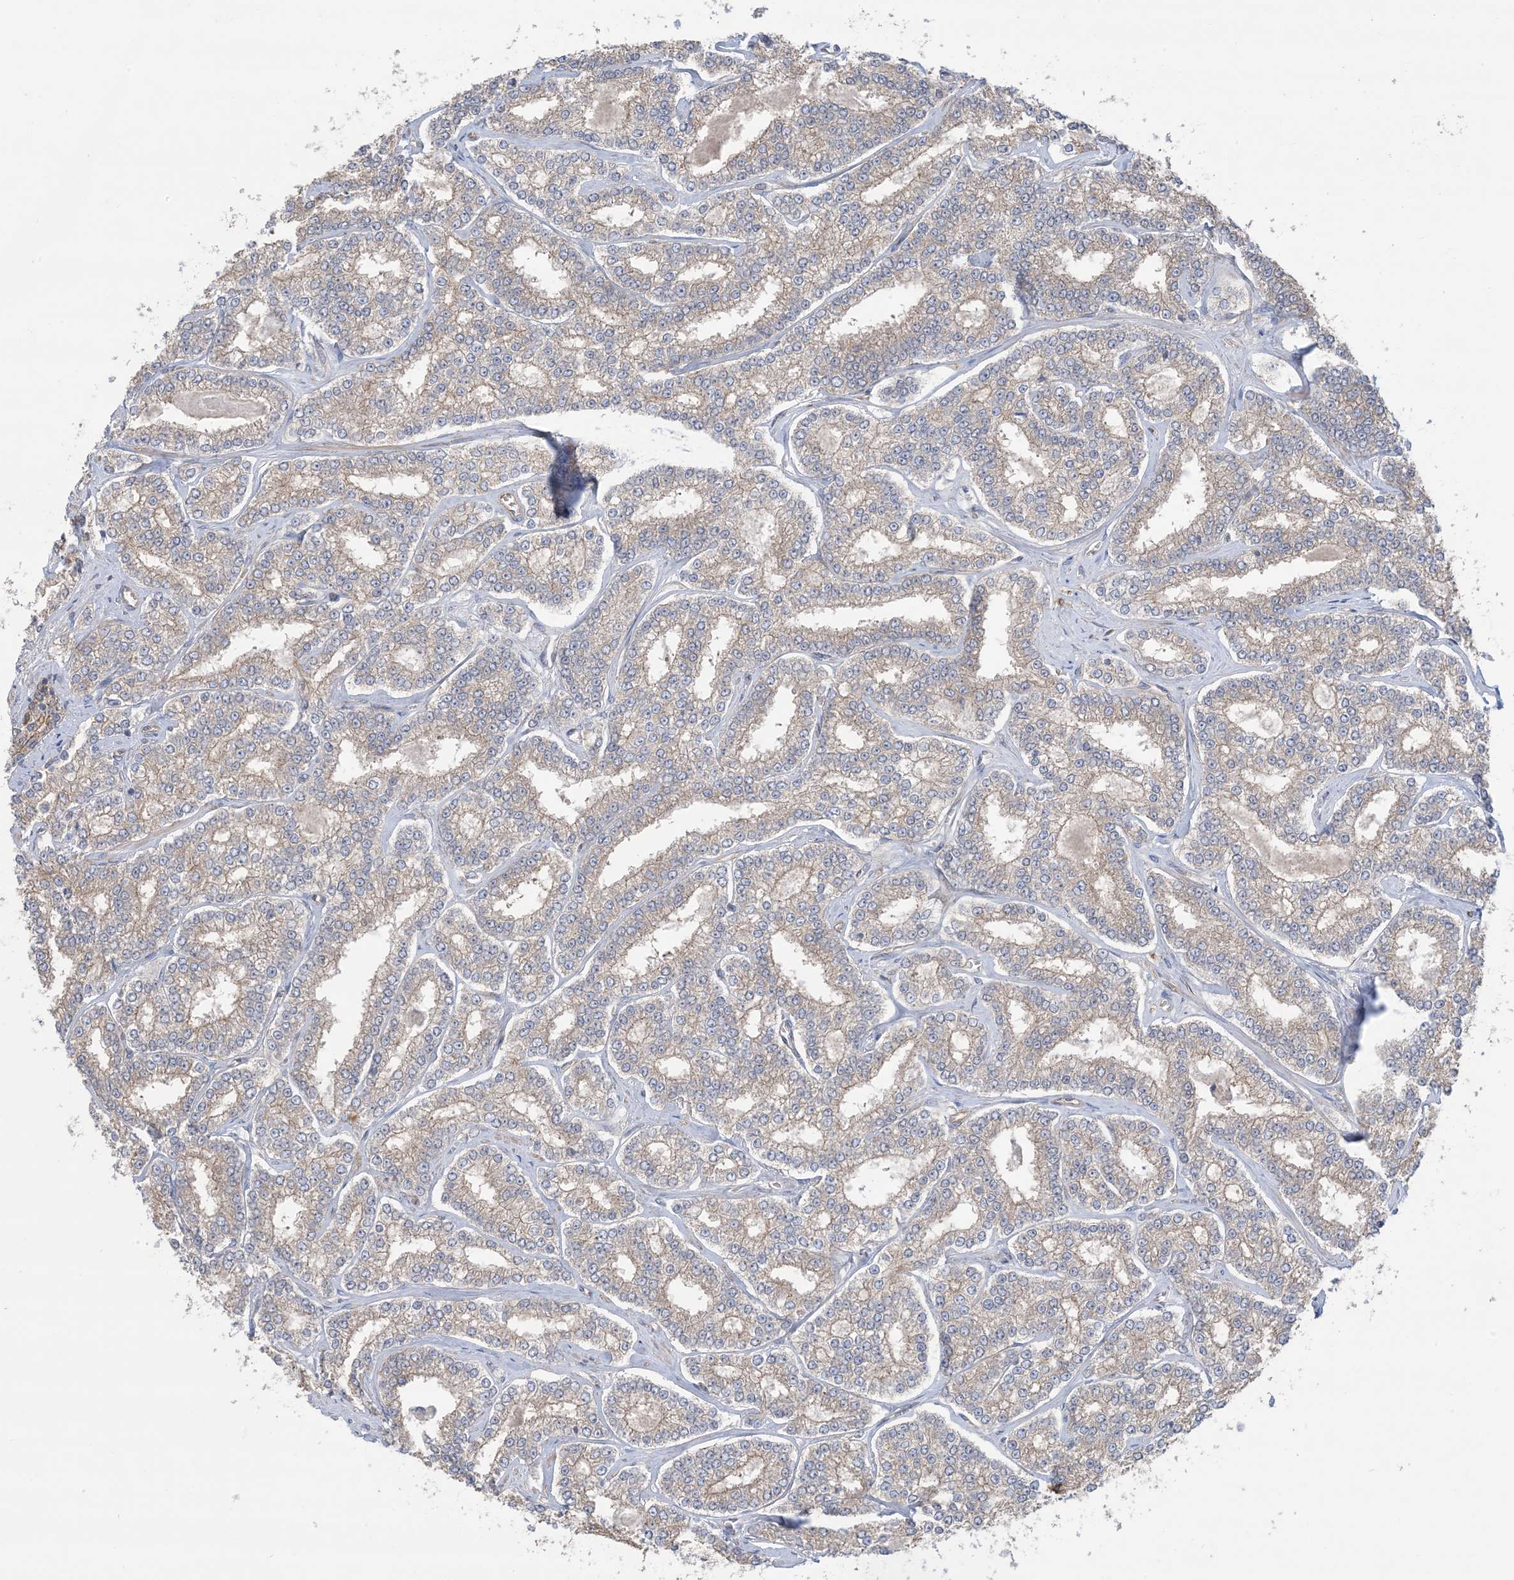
{"staining": {"intensity": "weak", "quantity": "25%-75%", "location": "cytoplasmic/membranous"}, "tissue": "prostate cancer", "cell_type": "Tumor cells", "image_type": "cancer", "snomed": [{"axis": "morphology", "description": "Normal tissue, NOS"}, {"axis": "morphology", "description": "Adenocarcinoma, High grade"}, {"axis": "topography", "description": "Prostate"}], "caption": "Immunohistochemical staining of human prostate high-grade adenocarcinoma displays low levels of weak cytoplasmic/membranous expression in approximately 25%-75% of tumor cells.", "gene": "CCNY", "patient": {"sex": "male", "age": 83}}